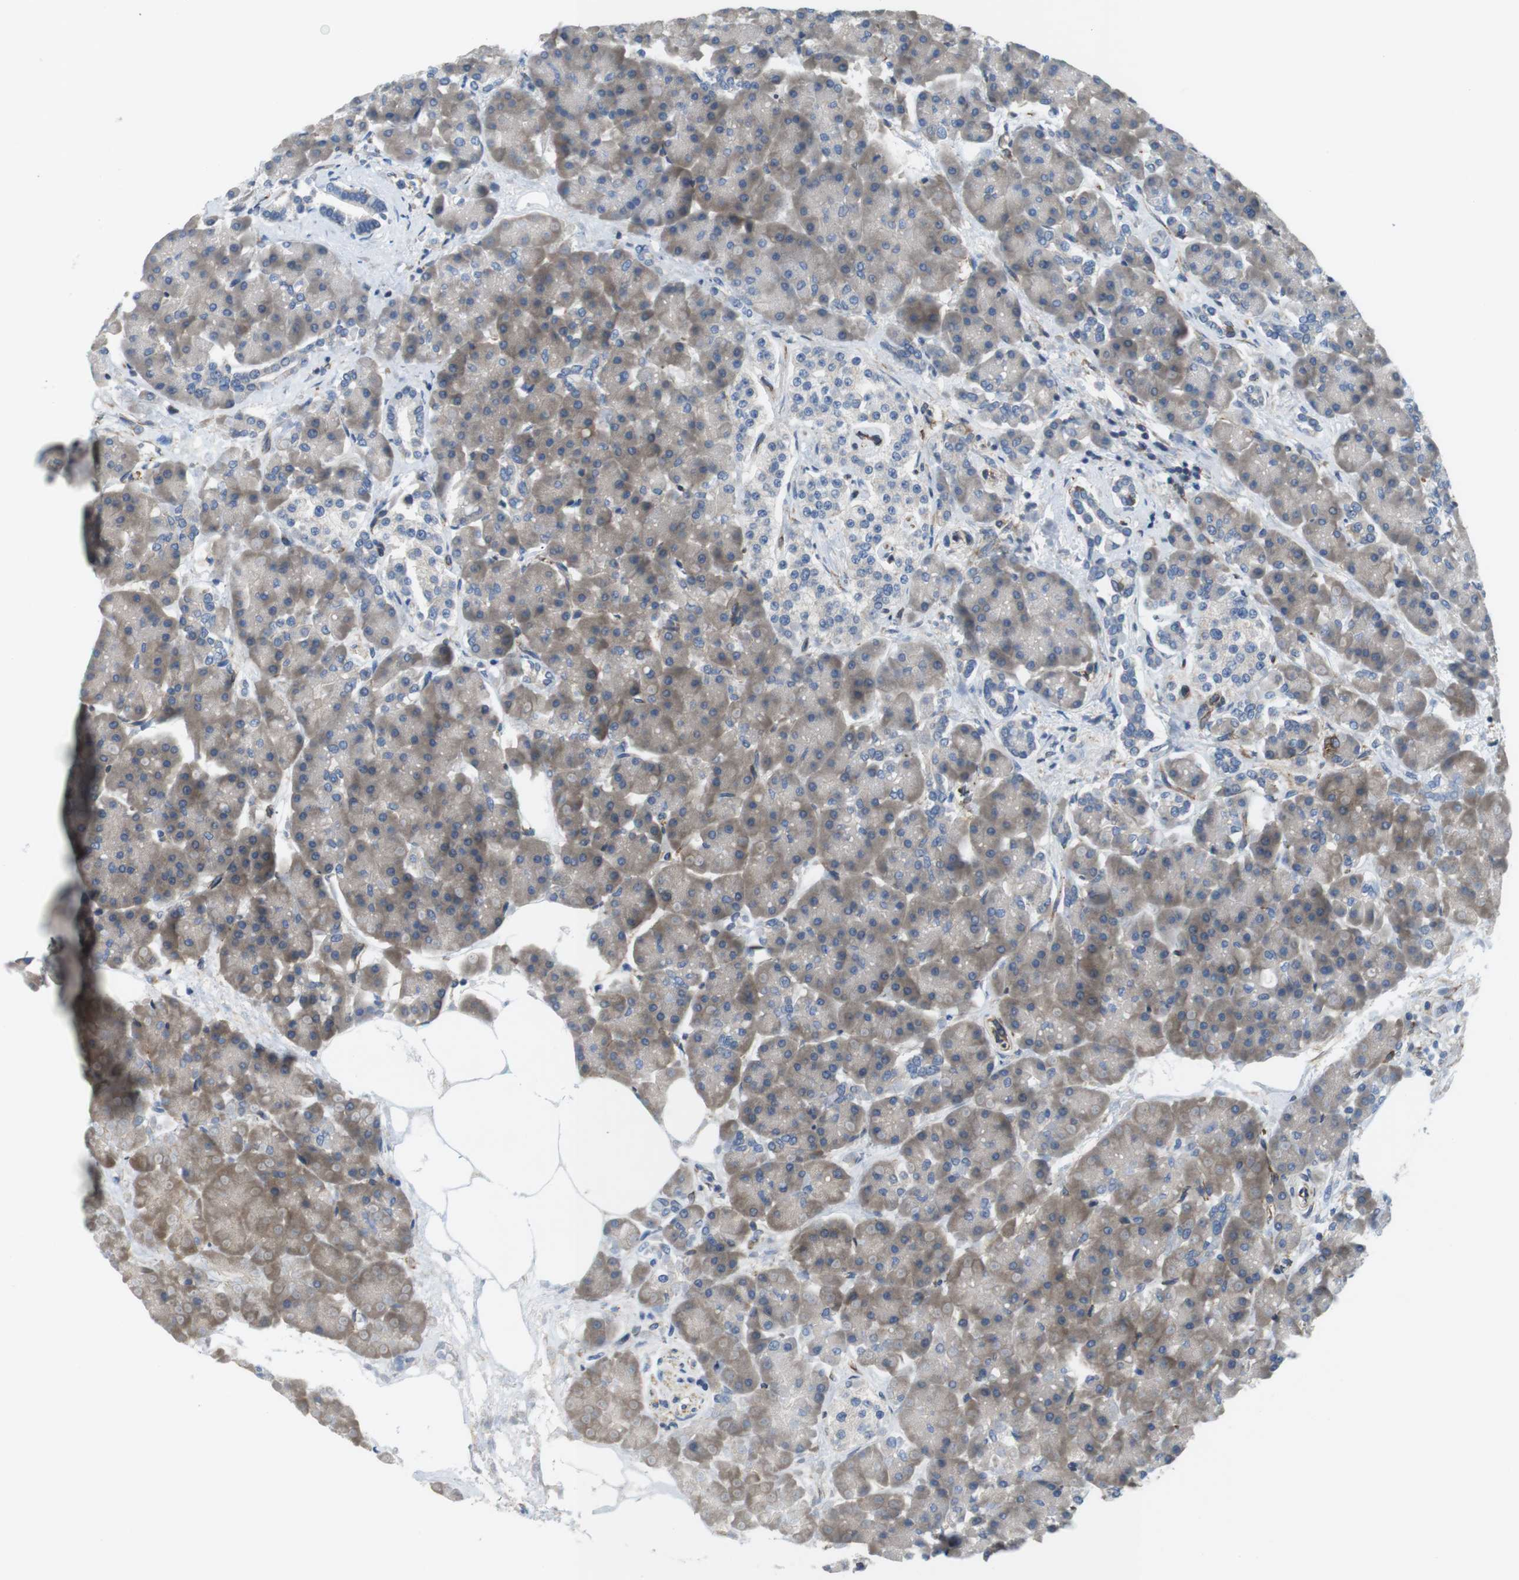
{"staining": {"intensity": "moderate", "quantity": ">75%", "location": "cytoplasmic/membranous"}, "tissue": "pancreas", "cell_type": "Exocrine glandular cells", "image_type": "normal", "snomed": [{"axis": "morphology", "description": "Normal tissue, NOS"}, {"axis": "topography", "description": "Pancreas"}], "caption": "IHC micrograph of benign pancreas: pancreas stained using immunohistochemistry exhibits medium levels of moderate protein expression localized specifically in the cytoplasmic/membranous of exocrine glandular cells, appearing as a cytoplasmic/membranous brown color.", "gene": "DCLK1", "patient": {"sex": "female", "age": 70}}